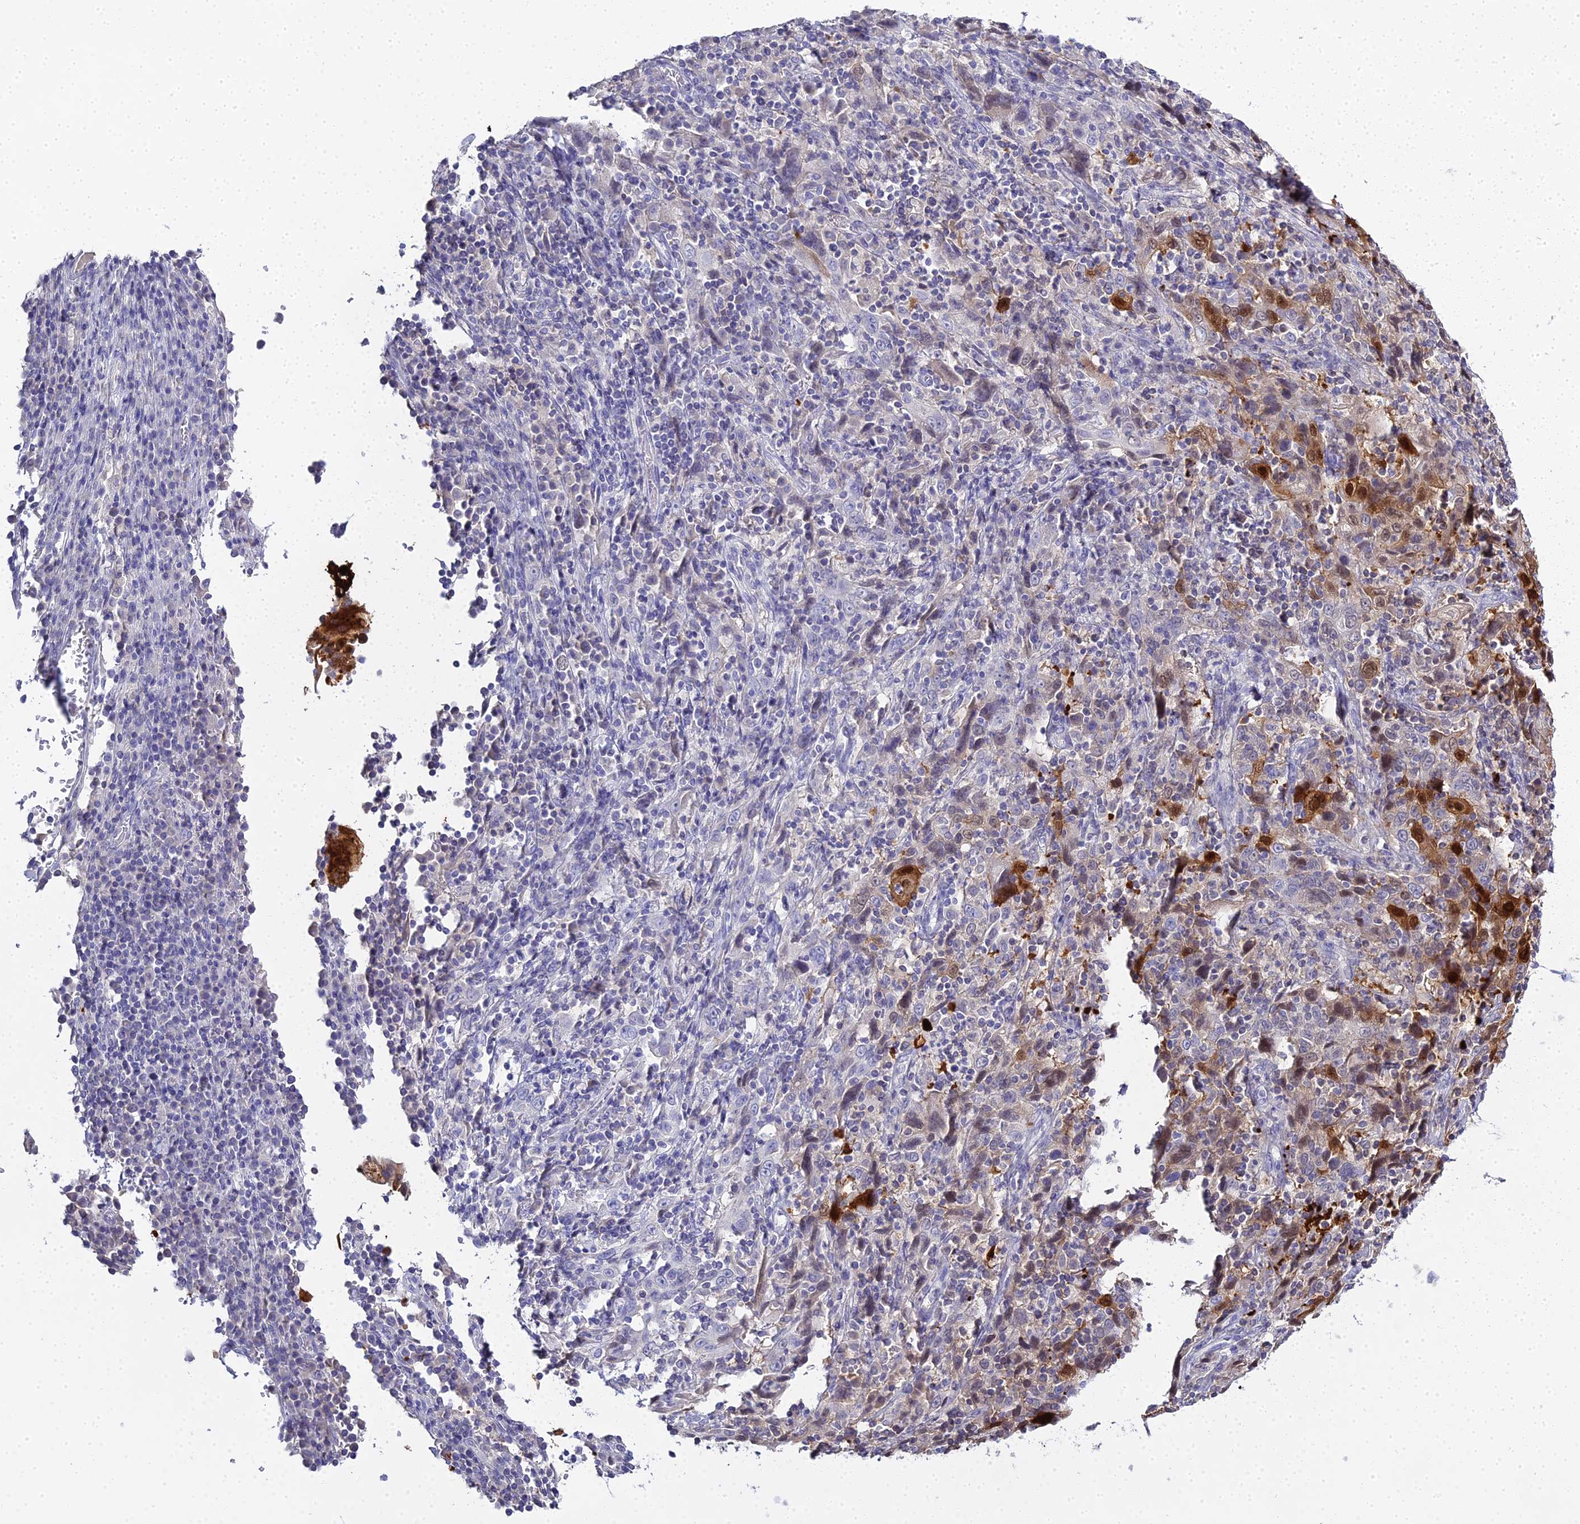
{"staining": {"intensity": "strong", "quantity": "<25%", "location": "cytoplasmic/membranous,nuclear"}, "tissue": "cervical cancer", "cell_type": "Tumor cells", "image_type": "cancer", "snomed": [{"axis": "morphology", "description": "Squamous cell carcinoma, NOS"}, {"axis": "topography", "description": "Cervix"}], "caption": "High-power microscopy captured an immunohistochemistry image of cervical cancer (squamous cell carcinoma), revealing strong cytoplasmic/membranous and nuclear expression in approximately <25% of tumor cells.", "gene": "S100A7", "patient": {"sex": "female", "age": 46}}